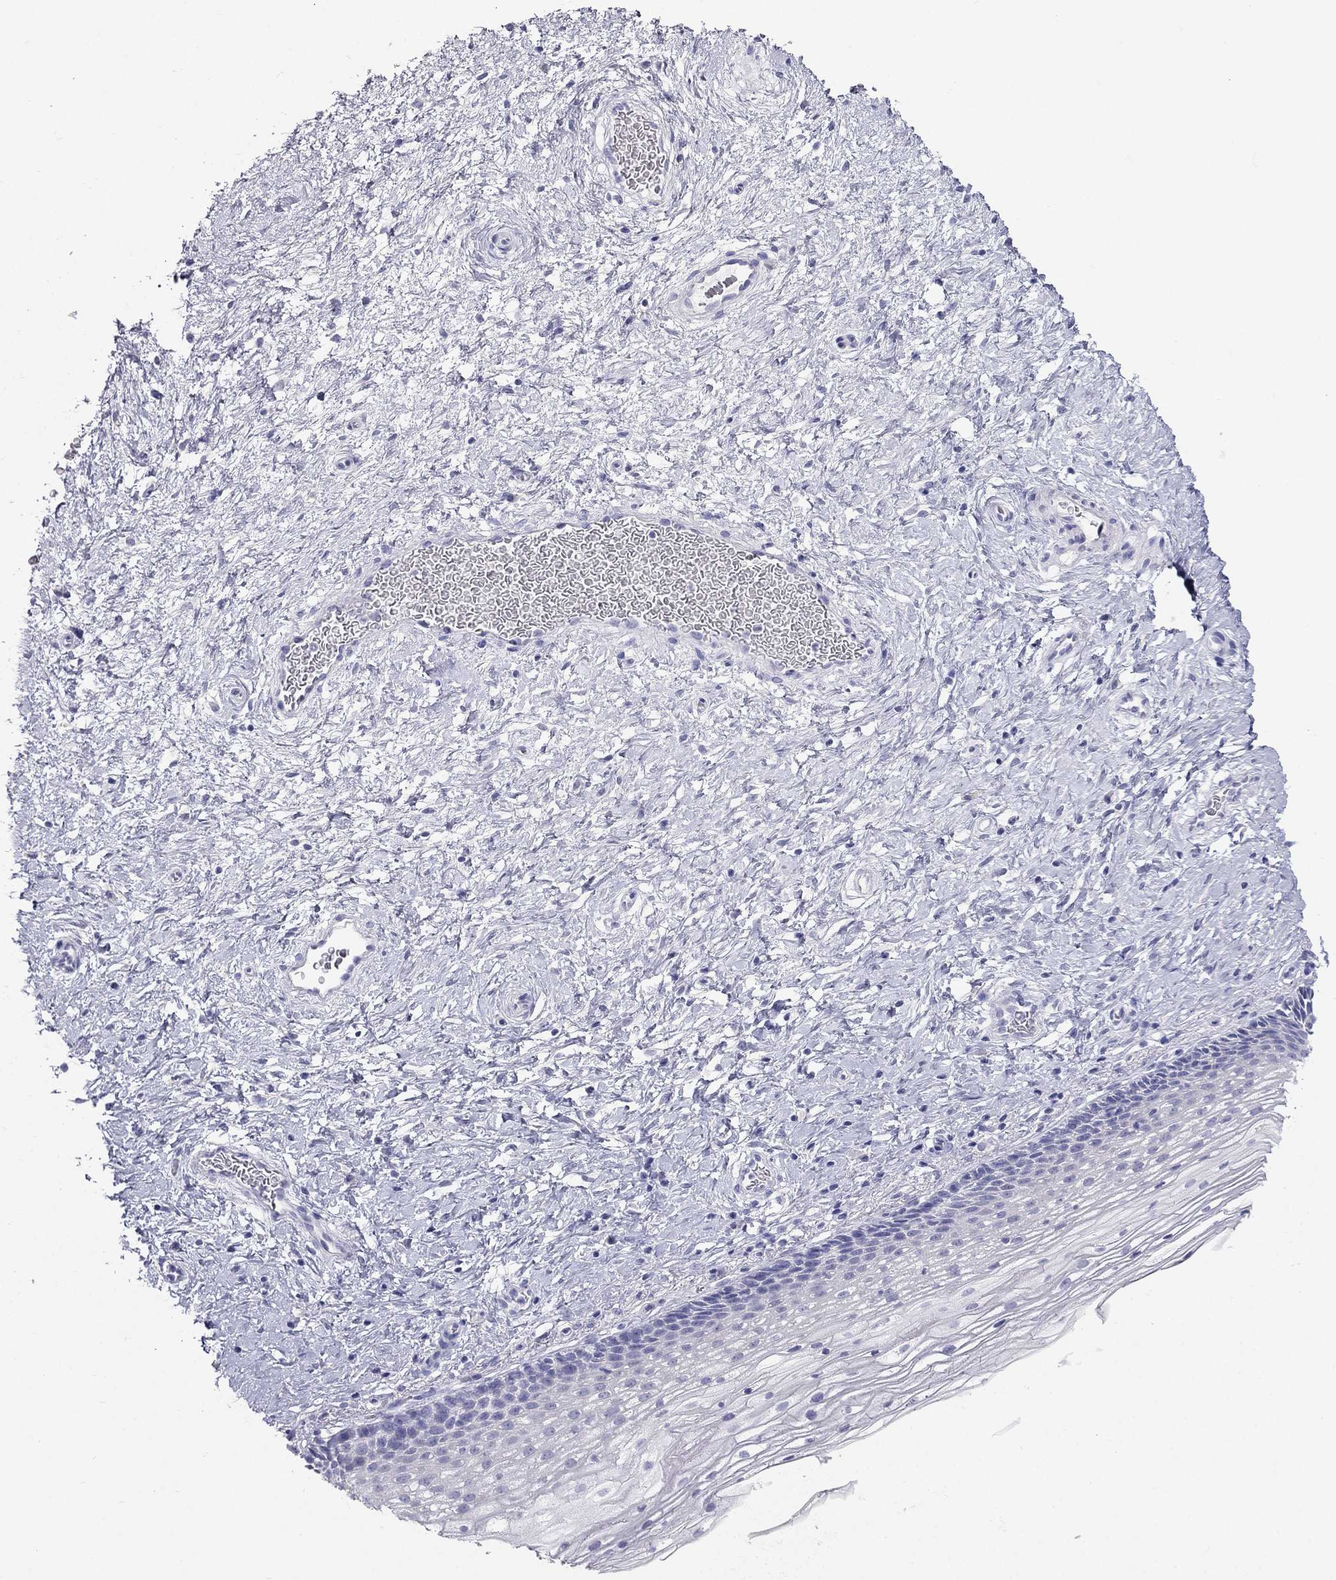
{"staining": {"intensity": "negative", "quantity": "none", "location": "none"}, "tissue": "cervix", "cell_type": "Glandular cells", "image_type": "normal", "snomed": [{"axis": "morphology", "description": "Normal tissue, NOS"}, {"axis": "topography", "description": "Cervix"}], "caption": "A high-resolution image shows immunohistochemistry (IHC) staining of unremarkable cervix, which shows no significant expression in glandular cells.", "gene": "RFLNA", "patient": {"sex": "female", "age": 34}}